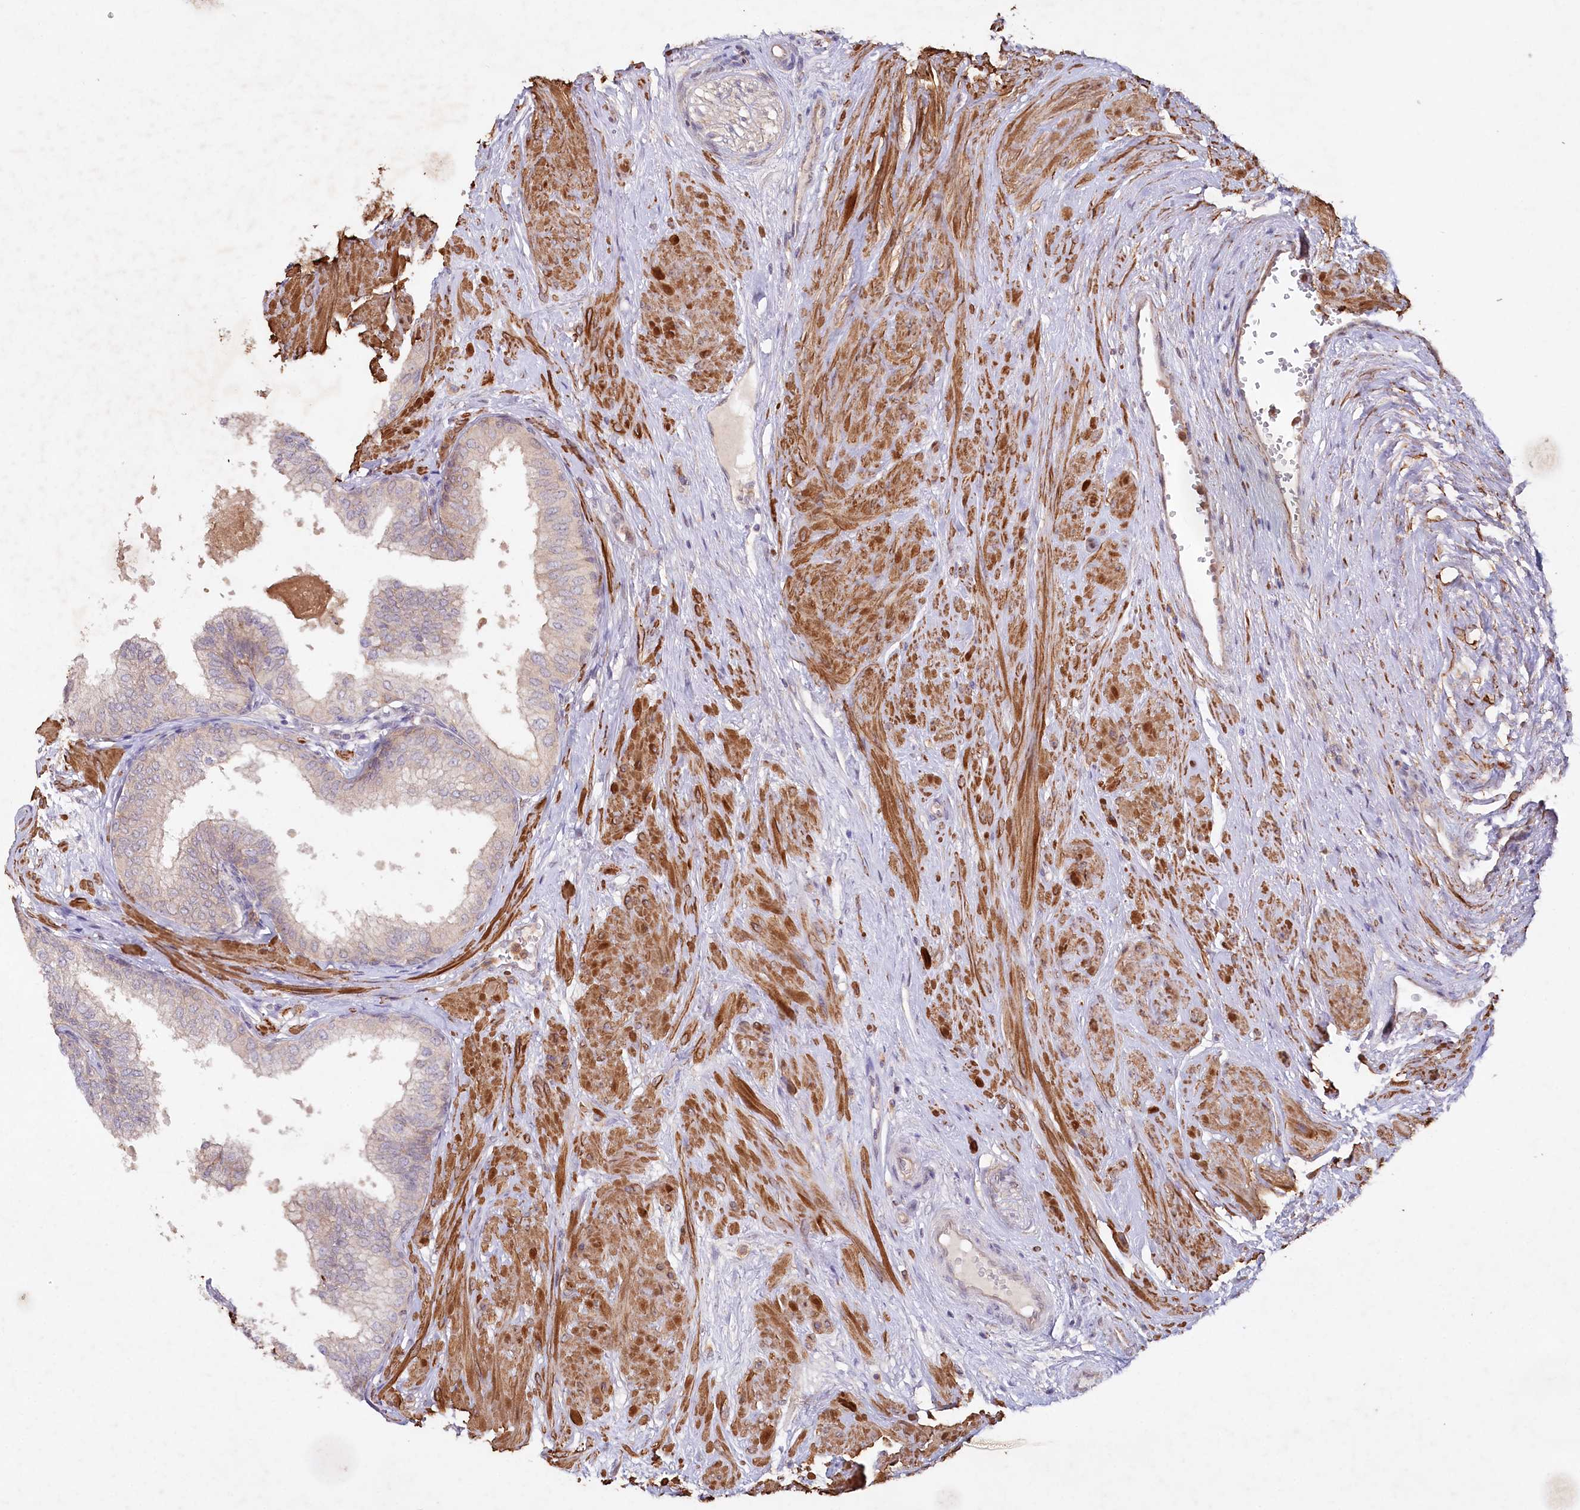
{"staining": {"intensity": "moderate", "quantity": "25%-75%", "location": "cytoplasmic/membranous"}, "tissue": "prostate", "cell_type": "Glandular cells", "image_type": "normal", "snomed": [{"axis": "morphology", "description": "Normal tissue, NOS"}, {"axis": "topography", "description": "Prostate"}], "caption": "Brown immunohistochemical staining in unremarkable prostate reveals moderate cytoplasmic/membranous staining in approximately 25%-75% of glandular cells. (DAB (3,3'-diaminobenzidine) IHC, brown staining for protein, blue staining for nuclei).", "gene": "ALDH3B1", "patient": {"sex": "male", "age": 60}}